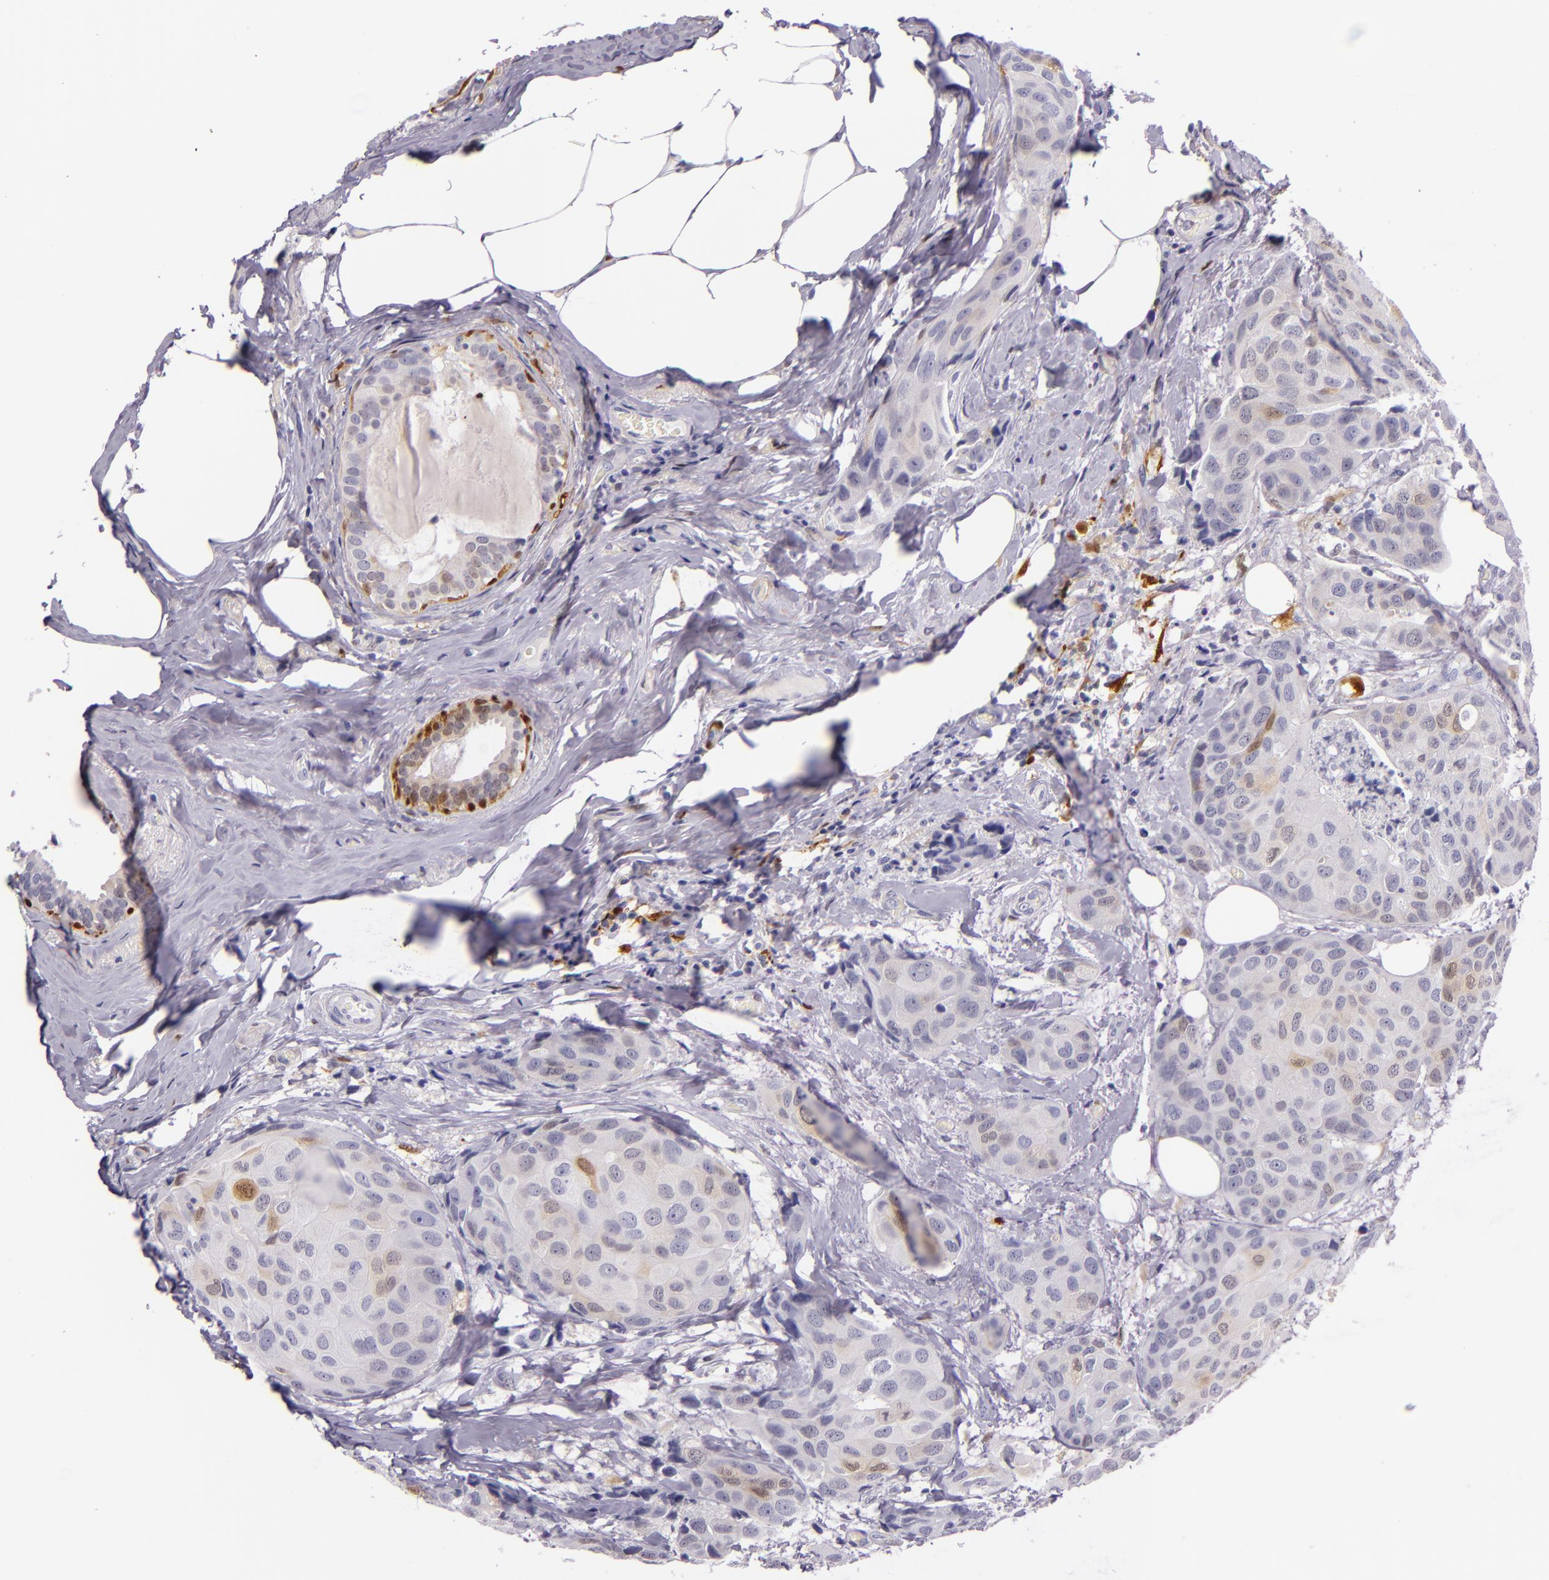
{"staining": {"intensity": "moderate", "quantity": "<25%", "location": "nuclear"}, "tissue": "breast cancer", "cell_type": "Tumor cells", "image_type": "cancer", "snomed": [{"axis": "morphology", "description": "Duct carcinoma"}, {"axis": "topography", "description": "Breast"}], "caption": "Immunohistochemistry (IHC) histopathology image of neoplastic tissue: human breast cancer stained using immunohistochemistry exhibits low levels of moderate protein expression localized specifically in the nuclear of tumor cells, appearing as a nuclear brown color.", "gene": "MT1A", "patient": {"sex": "female", "age": 68}}